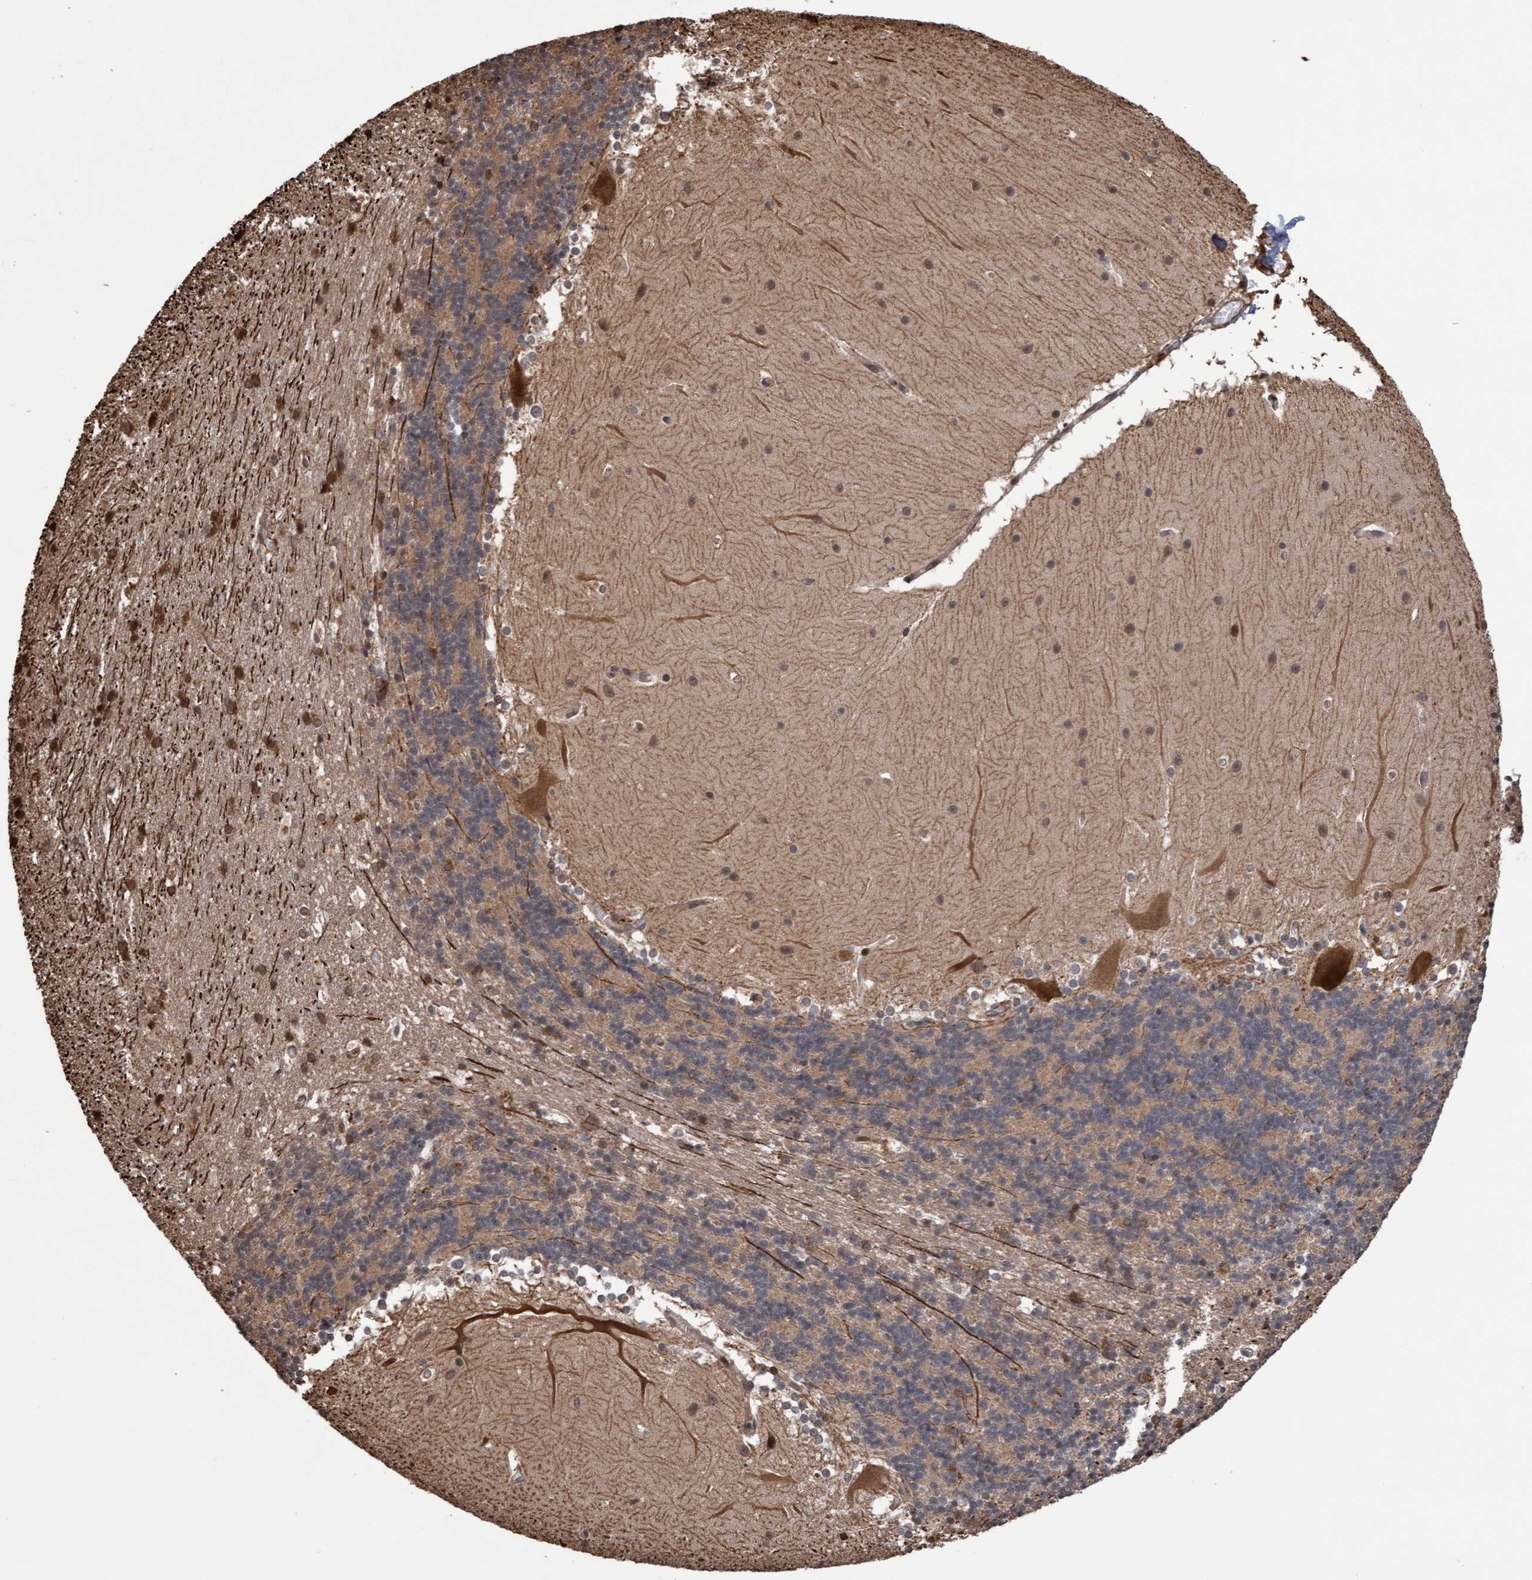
{"staining": {"intensity": "weak", "quantity": ">75%", "location": "cytoplasmic/membranous,nuclear"}, "tissue": "cerebellum", "cell_type": "Cells in granular layer", "image_type": "normal", "snomed": [{"axis": "morphology", "description": "Normal tissue, NOS"}, {"axis": "topography", "description": "Cerebellum"}], "caption": "A brown stain shows weak cytoplasmic/membranous,nuclear positivity of a protein in cells in granular layer of benign cerebellum.", "gene": "PECR", "patient": {"sex": "female", "age": 19}}